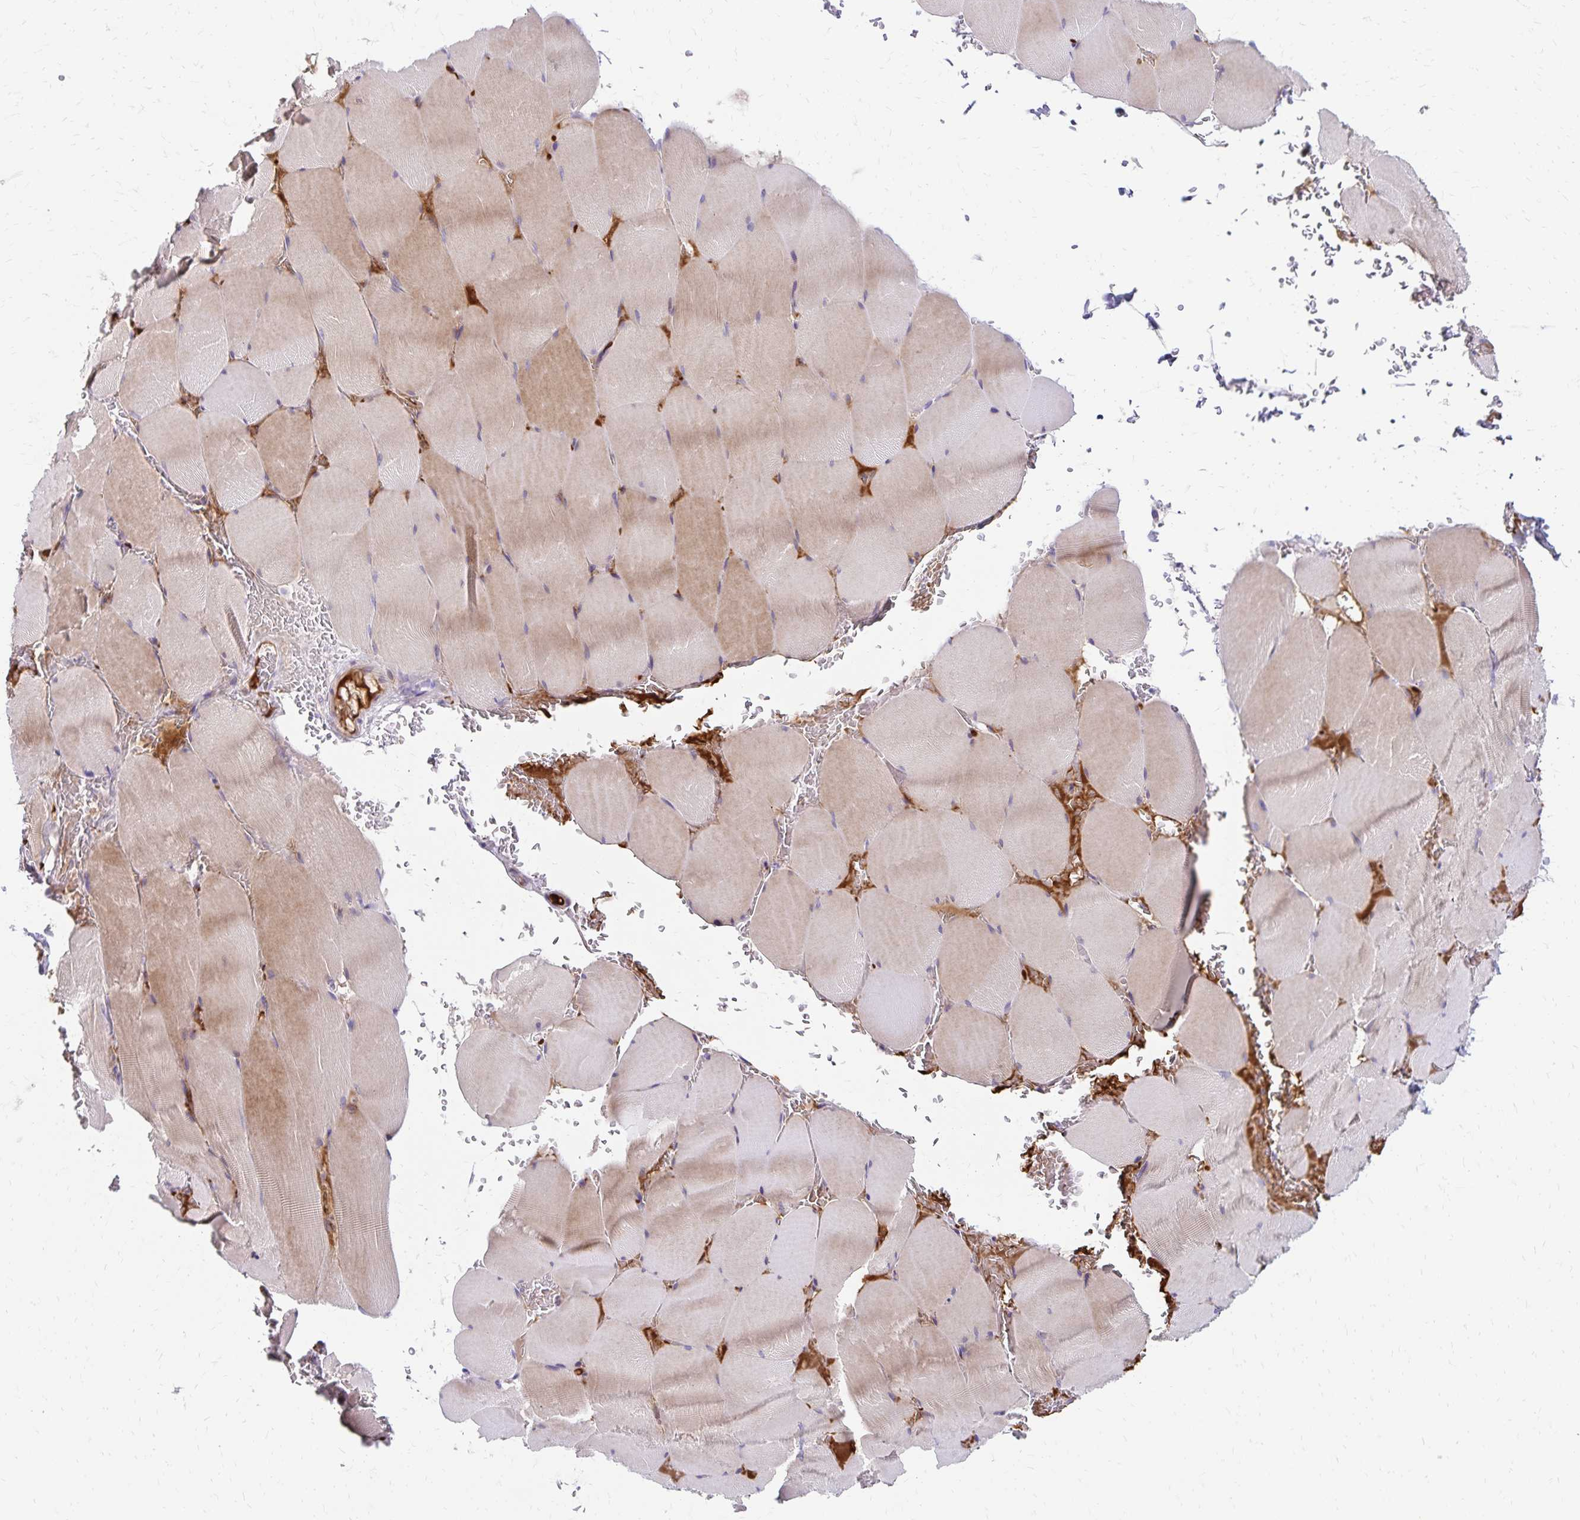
{"staining": {"intensity": "moderate", "quantity": "25%-75%", "location": "cytoplasmic/membranous"}, "tissue": "skeletal muscle", "cell_type": "Myocytes", "image_type": "normal", "snomed": [{"axis": "morphology", "description": "Normal tissue, NOS"}, {"axis": "topography", "description": "Skeletal muscle"}, {"axis": "topography", "description": "Head-Neck"}], "caption": "Myocytes exhibit moderate cytoplasmic/membranous staining in approximately 25%-75% of cells in benign skeletal muscle.", "gene": "NECAP1", "patient": {"sex": "male", "age": 66}}